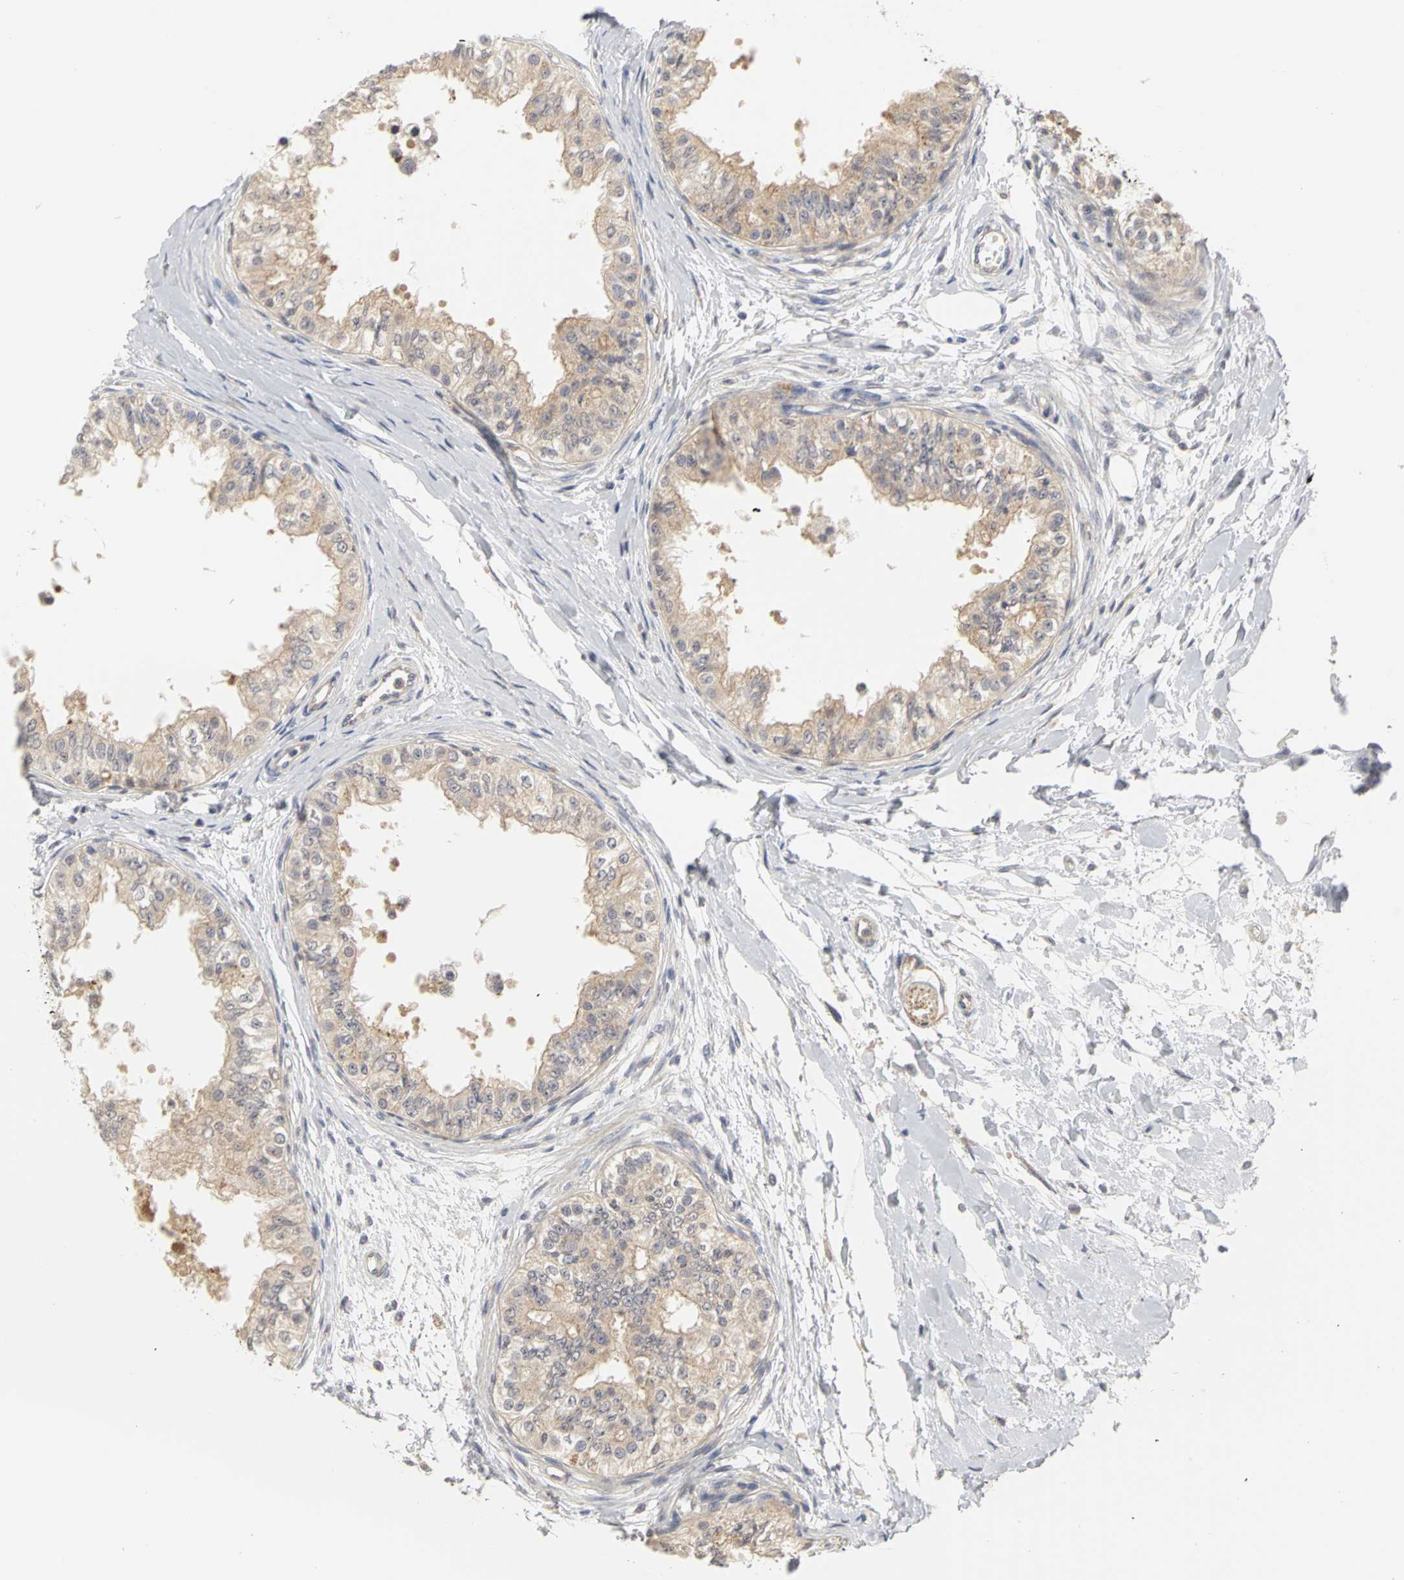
{"staining": {"intensity": "weak", "quantity": ">75%", "location": "cytoplasmic/membranous"}, "tissue": "epididymis", "cell_type": "Glandular cells", "image_type": "normal", "snomed": [{"axis": "morphology", "description": "Normal tissue, NOS"}, {"axis": "morphology", "description": "Adenocarcinoma, metastatic, NOS"}, {"axis": "topography", "description": "Testis"}, {"axis": "topography", "description": "Epididymis"}], "caption": "A brown stain highlights weak cytoplasmic/membranous positivity of a protein in glandular cells of normal epididymis. Ihc stains the protein of interest in brown and the nuclei are stained blue.", "gene": "IRAK1", "patient": {"sex": "male", "age": 26}}